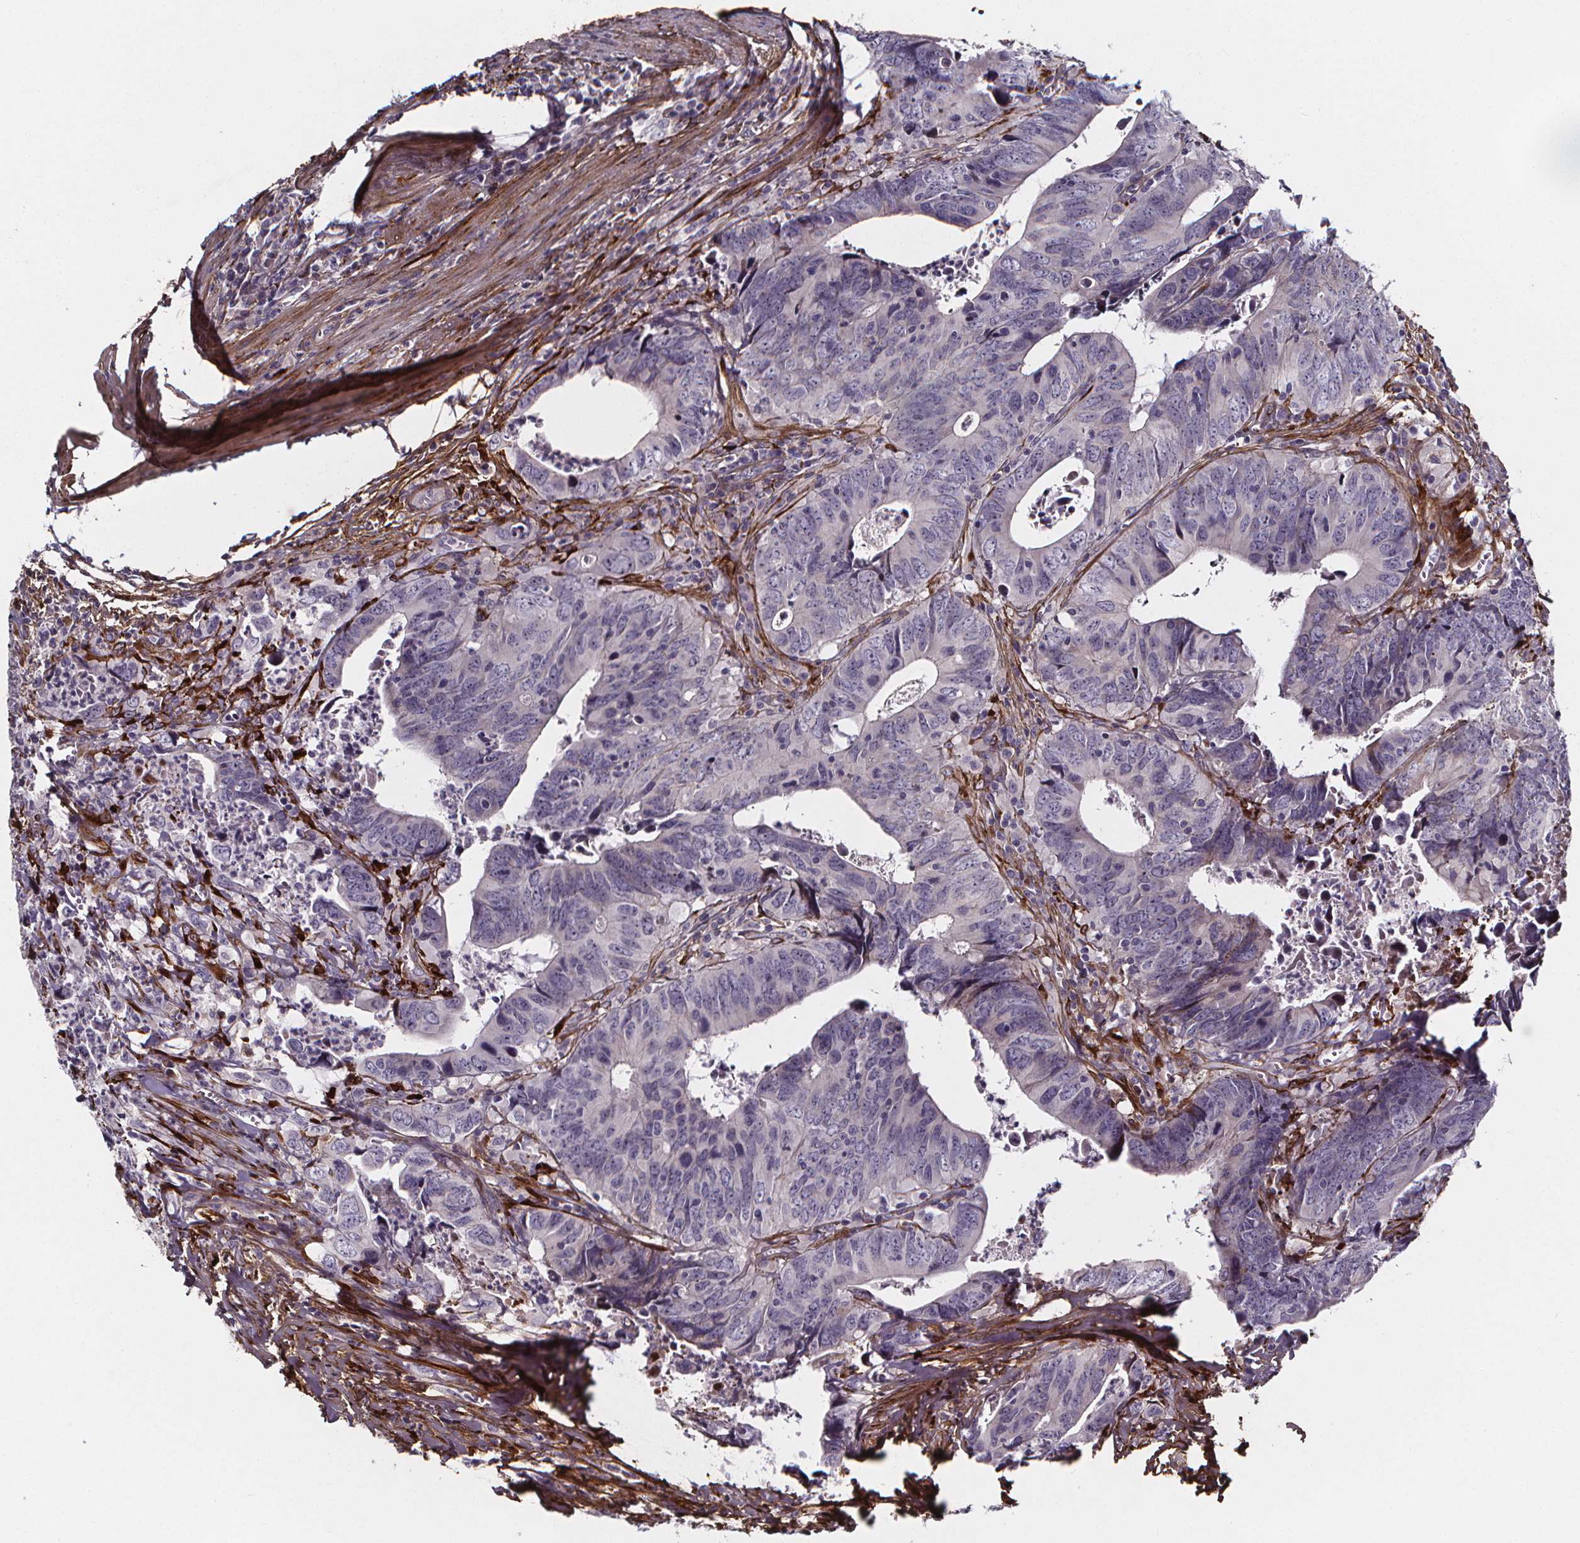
{"staining": {"intensity": "negative", "quantity": "none", "location": "none"}, "tissue": "colorectal cancer", "cell_type": "Tumor cells", "image_type": "cancer", "snomed": [{"axis": "morphology", "description": "Adenocarcinoma, NOS"}, {"axis": "topography", "description": "Colon"}], "caption": "An immunohistochemistry image of colorectal cancer is shown. There is no staining in tumor cells of colorectal cancer.", "gene": "AEBP1", "patient": {"sex": "female", "age": 82}}